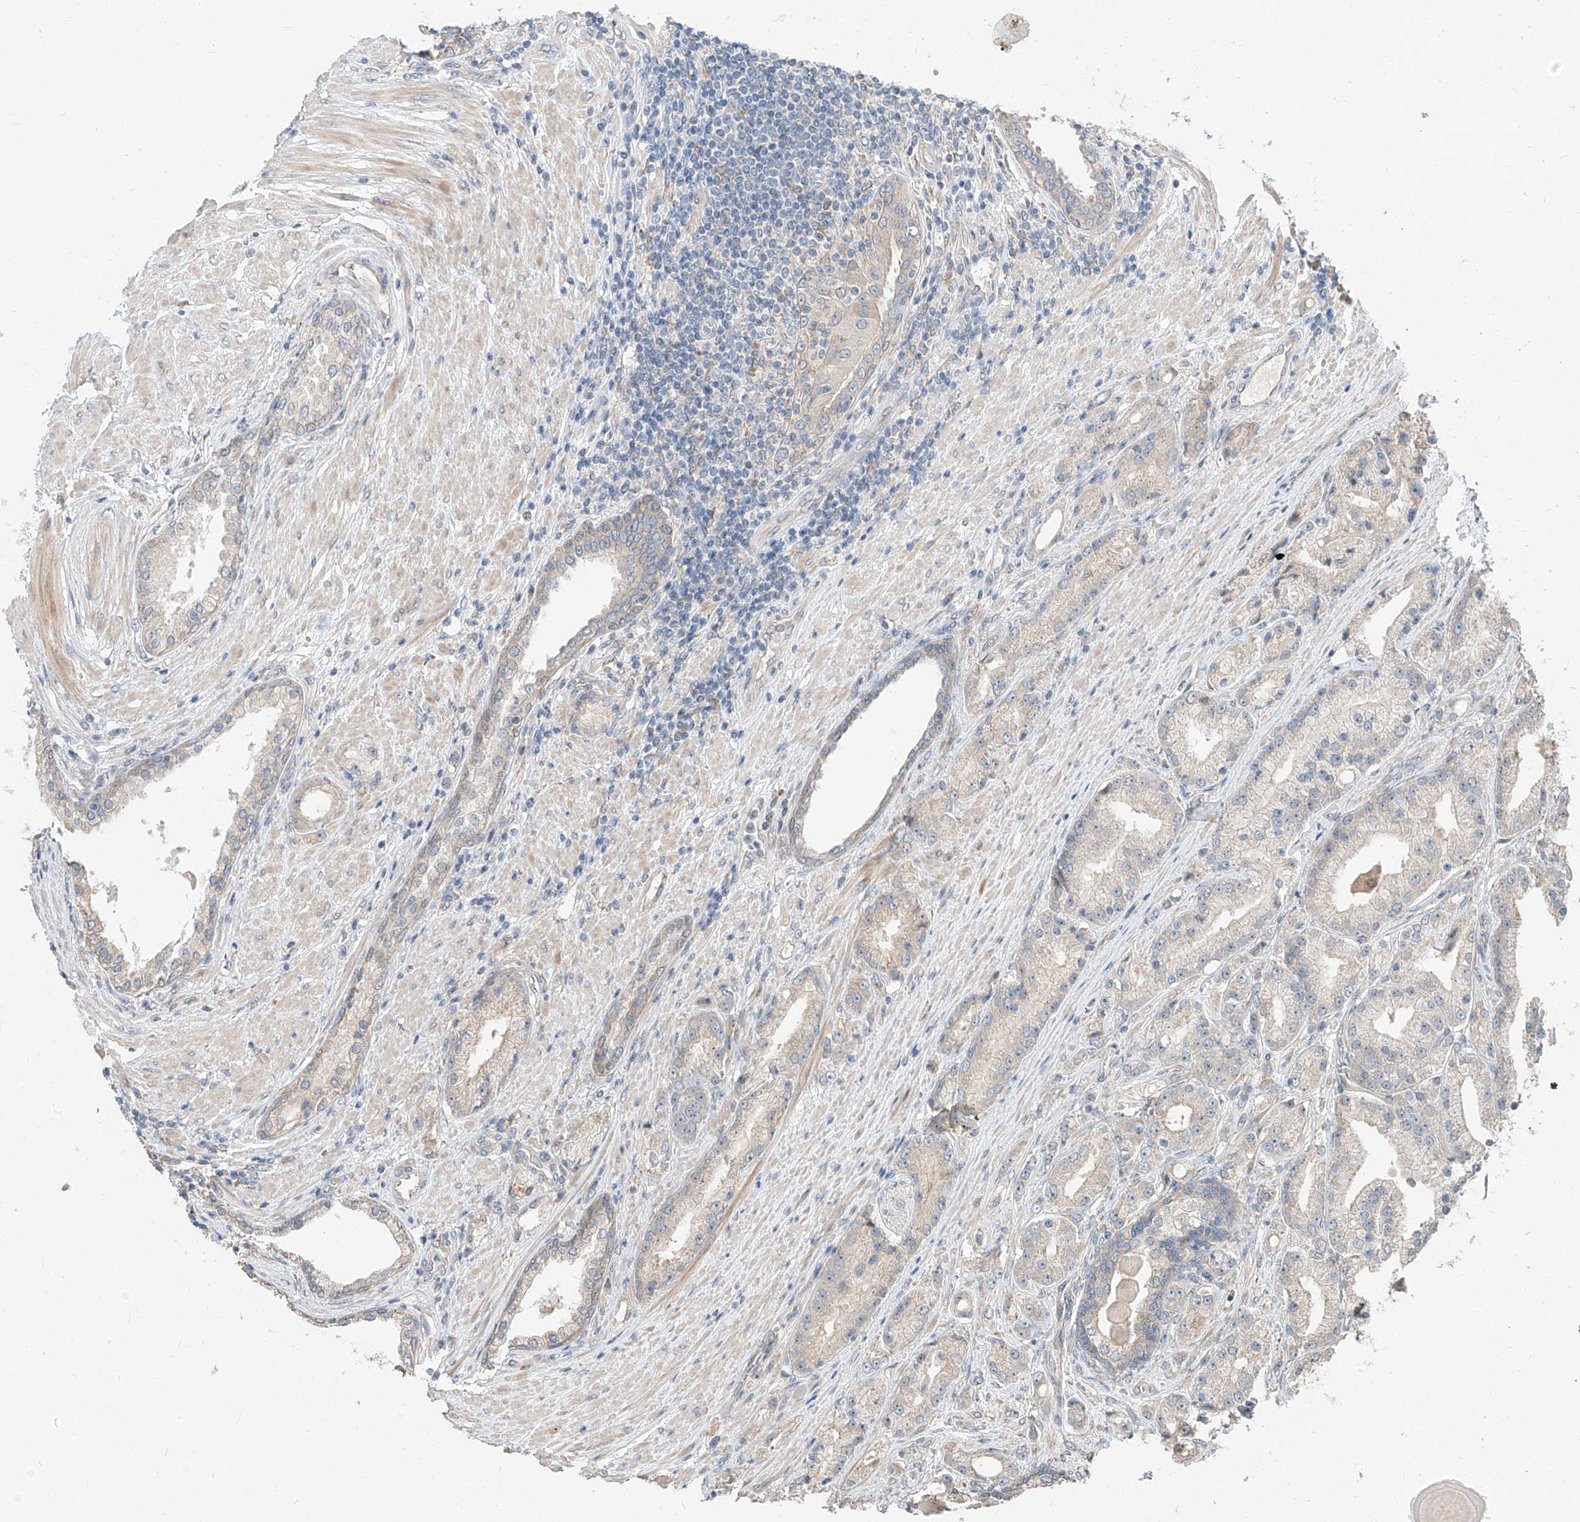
{"staining": {"intensity": "negative", "quantity": "none", "location": "none"}, "tissue": "prostate cancer", "cell_type": "Tumor cells", "image_type": "cancer", "snomed": [{"axis": "morphology", "description": "Adenocarcinoma, Low grade"}, {"axis": "topography", "description": "Prostate"}], "caption": "Image shows no protein expression in tumor cells of prostate low-grade adenocarcinoma tissue.", "gene": "STX19", "patient": {"sex": "male", "age": 67}}